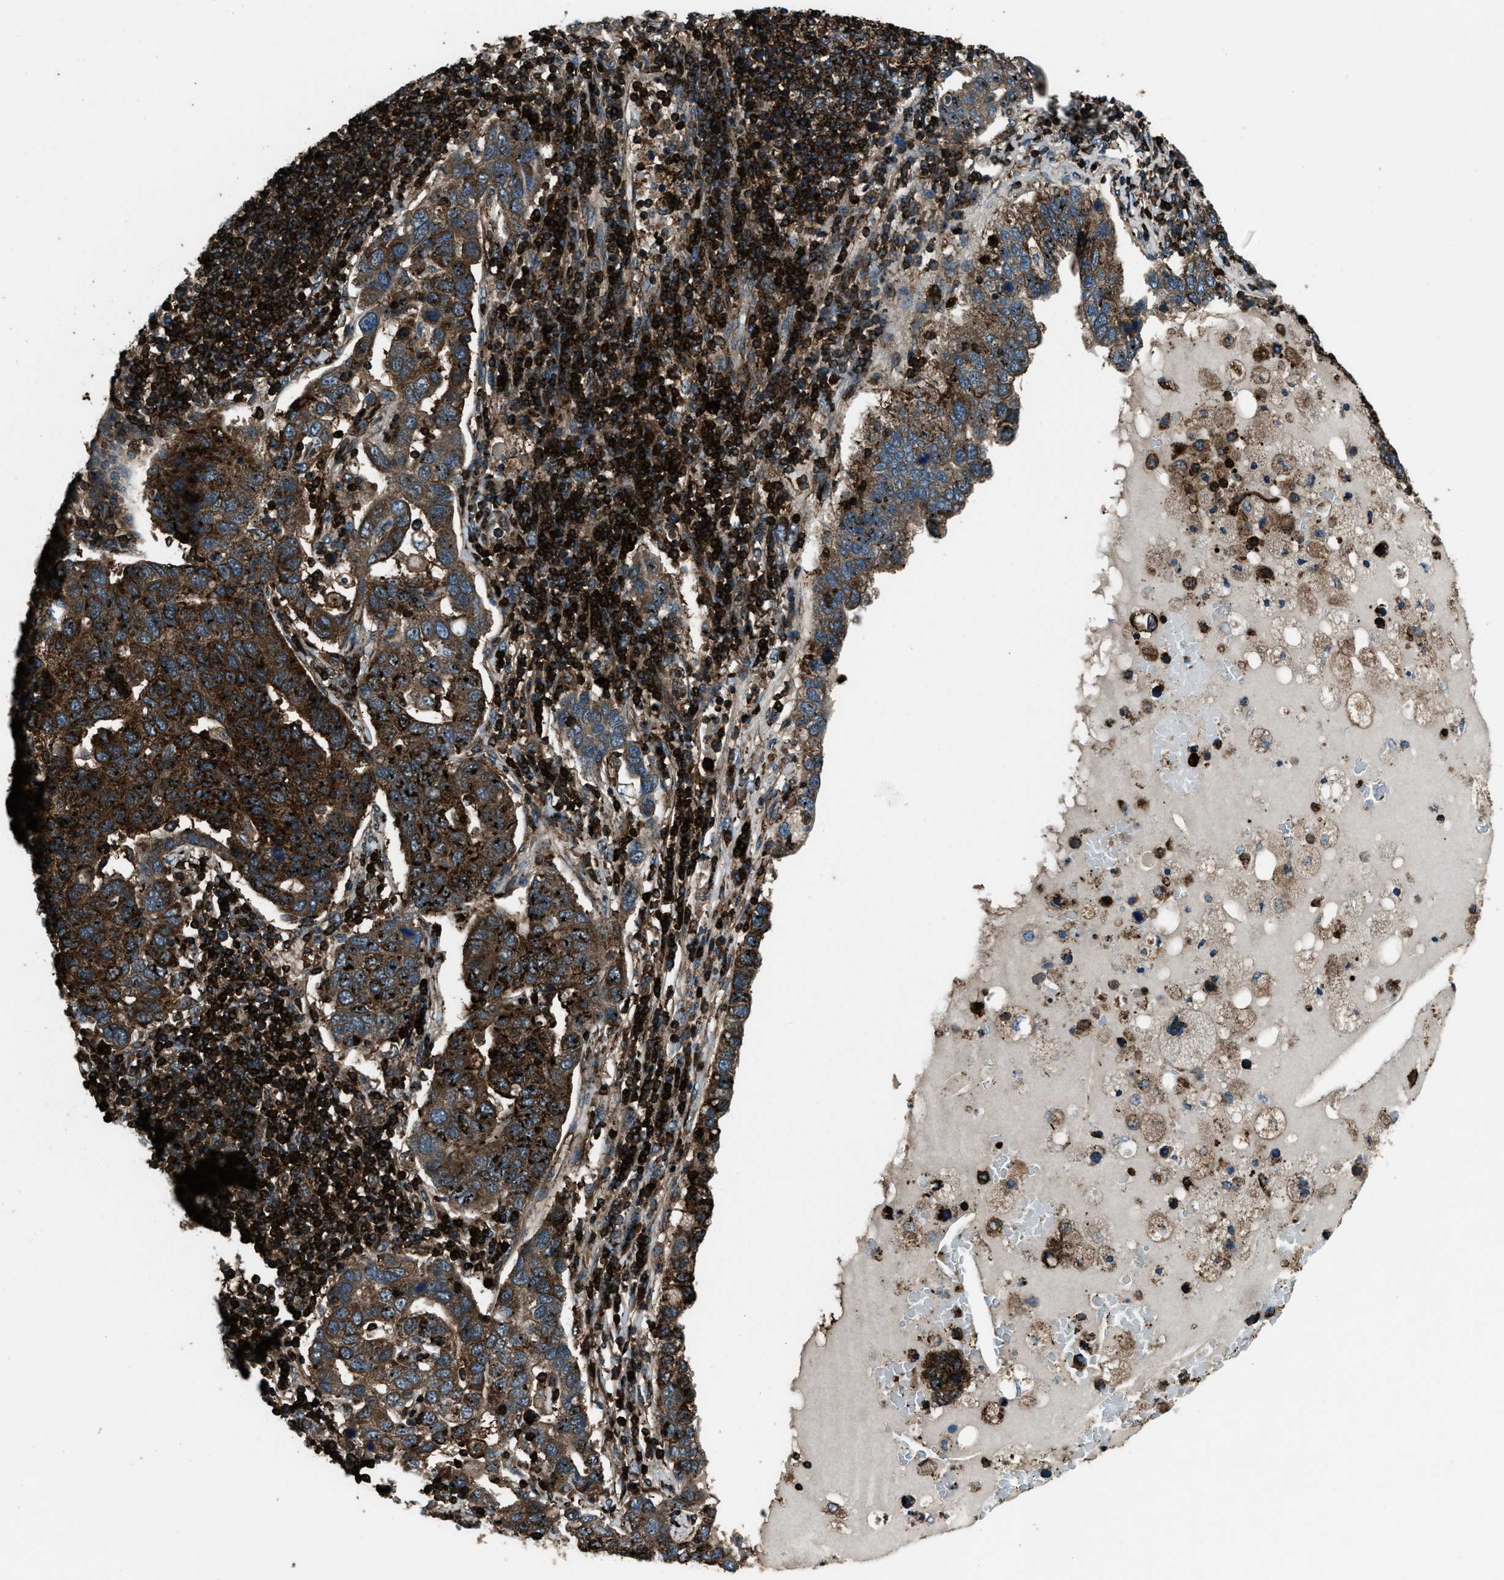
{"staining": {"intensity": "strong", "quantity": ">75%", "location": "cytoplasmic/membranous,nuclear"}, "tissue": "pancreatic cancer", "cell_type": "Tumor cells", "image_type": "cancer", "snomed": [{"axis": "morphology", "description": "Adenocarcinoma, NOS"}, {"axis": "topography", "description": "Pancreas"}], "caption": "Pancreatic adenocarcinoma was stained to show a protein in brown. There is high levels of strong cytoplasmic/membranous and nuclear positivity in about >75% of tumor cells. Ihc stains the protein of interest in brown and the nuclei are stained blue.", "gene": "SNX30", "patient": {"sex": "female", "age": 61}}